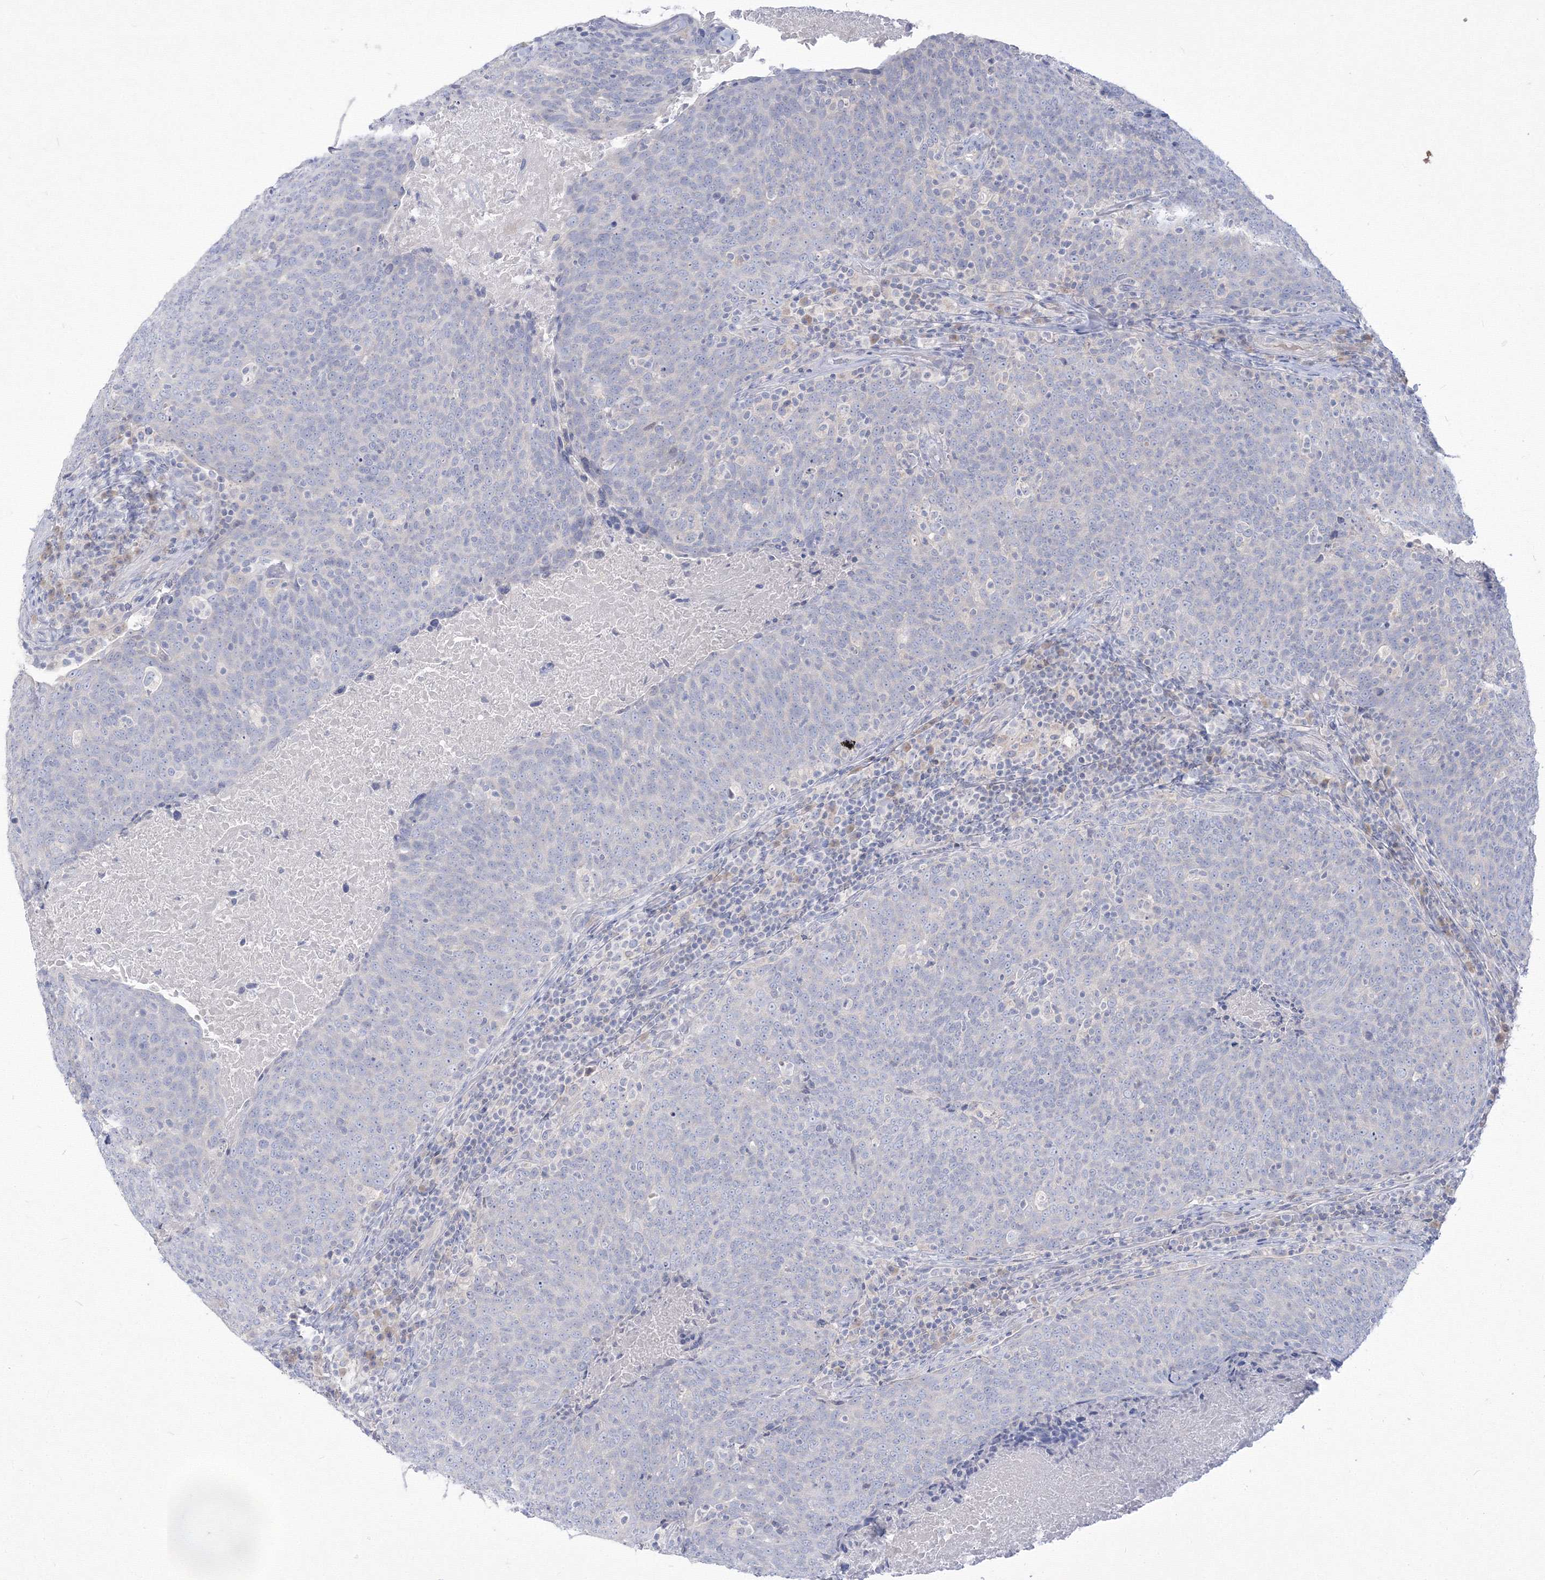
{"staining": {"intensity": "negative", "quantity": "none", "location": "none"}, "tissue": "head and neck cancer", "cell_type": "Tumor cells", "image_type": "cancer", "snomed": [{"axis": "morphology", "description": "Squamous cell carcinoma, NOS"}, {"axis": "morphology", "description": "Squamous cell carcinoma, metastatic, NOS"}, {"axis": "topography", "description": "Lymph node"}, {"axis": "topography", "description": "Head-Neck"}], "caption": "DAB immunohistochemical staining of metastatic squamous cell carcinoma (head and neck) shows no significant staining in tumor cells.", "gene": "FBXL8", "patient": {"sex": "male", "age": 62}}